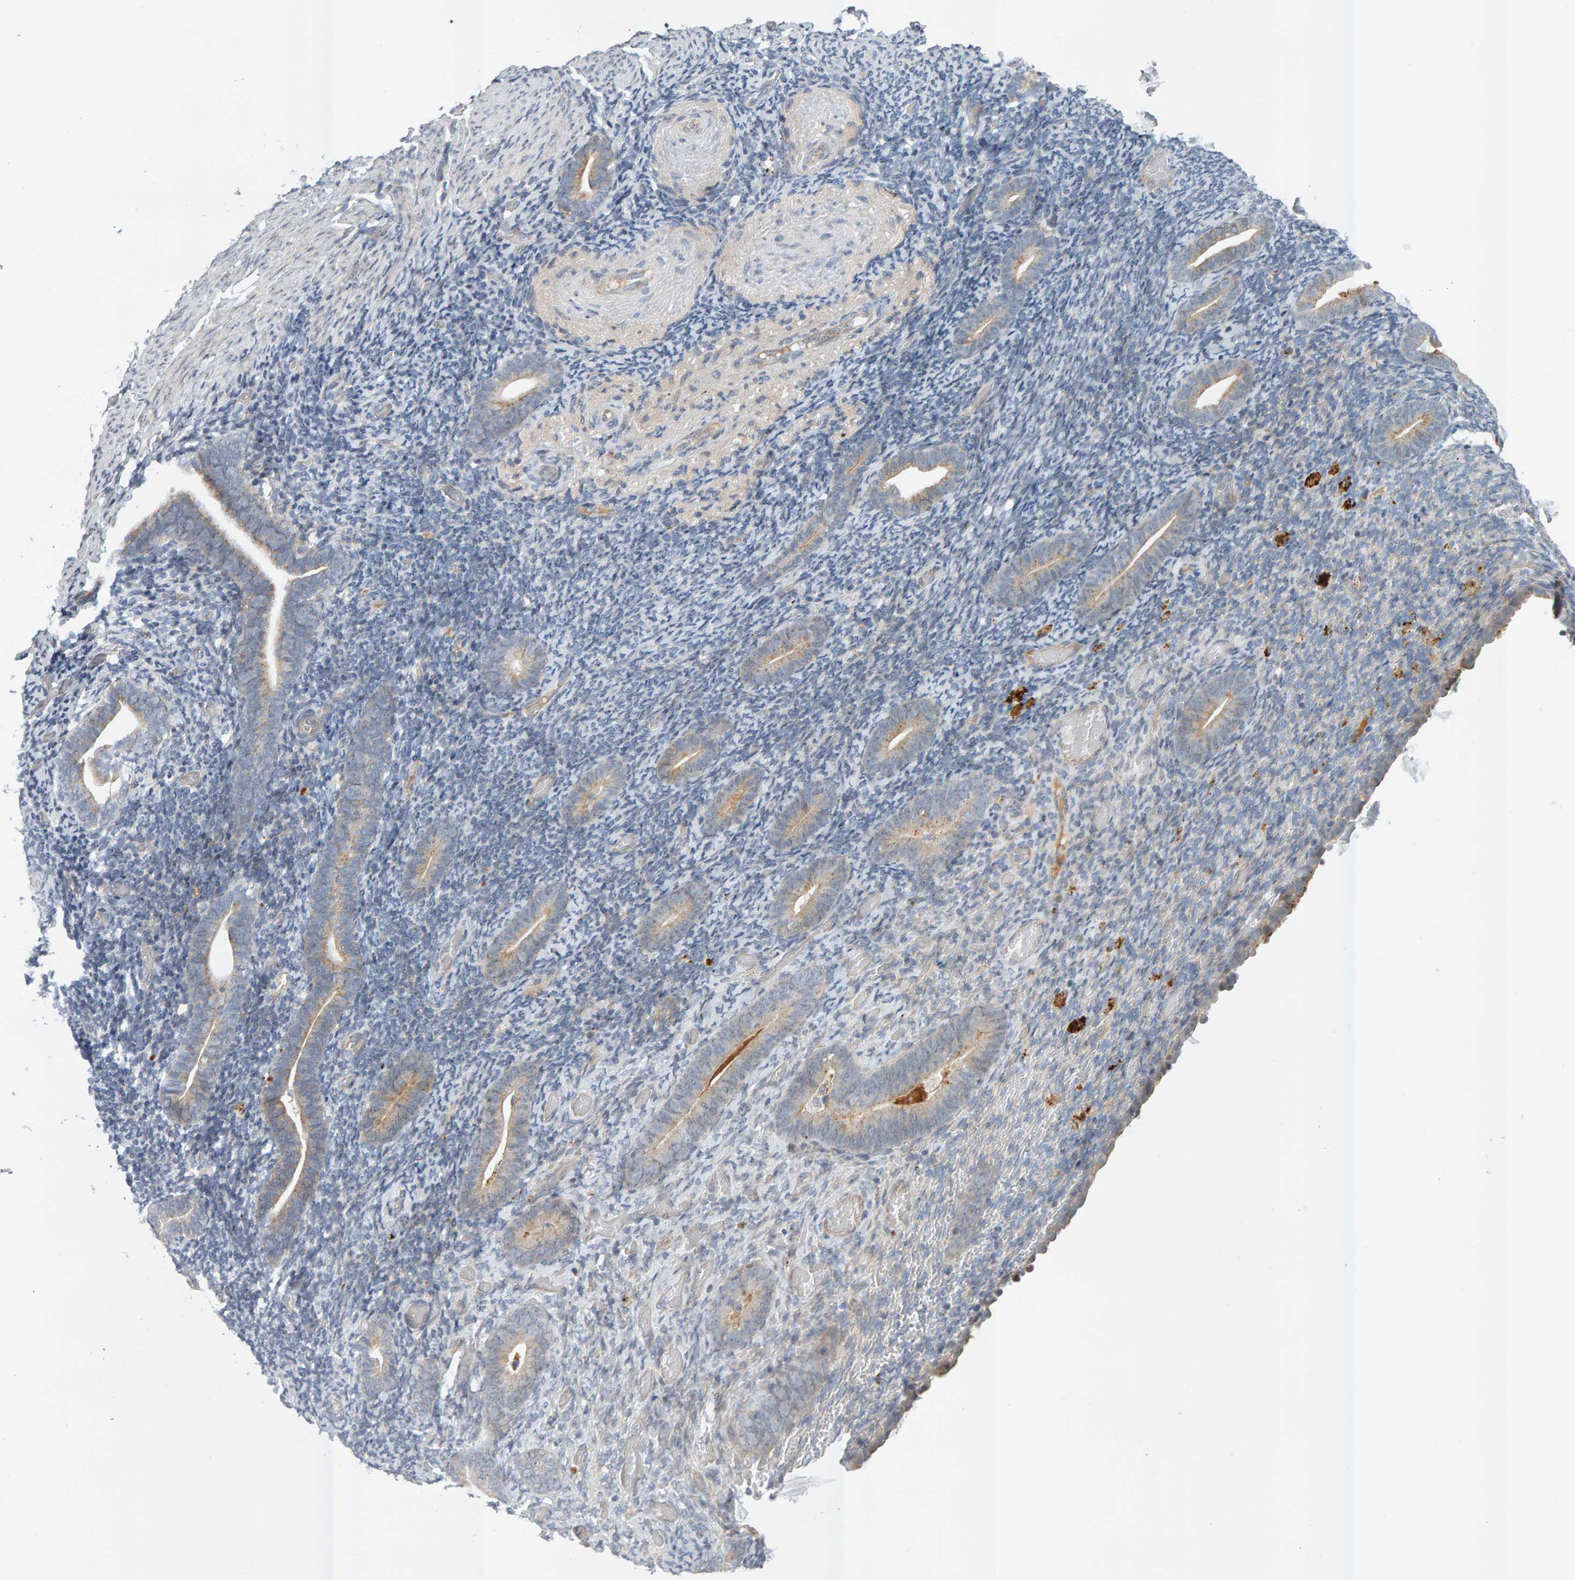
{"staining": {"intensity": "negative", "quantity": "none", "location": "none"}, "tissue": "endometrium", "cell_type": "Cells in endometrial stroma", "image_type": "normal", "snomed": [{"axis": "morphology", "description": "Normal tissue, NOS"}, {"axis": "topography", "description": "Endometrium"}], "caption": "A high-resolution histopathology image shows immunohistochemistry (IHC) staining of unremarkable endometrium, which demonstrates no significant positivity in cells in endometrial stroma.", "gene": "ZNF160", "patient": {"sex": "female", "age": 51}}